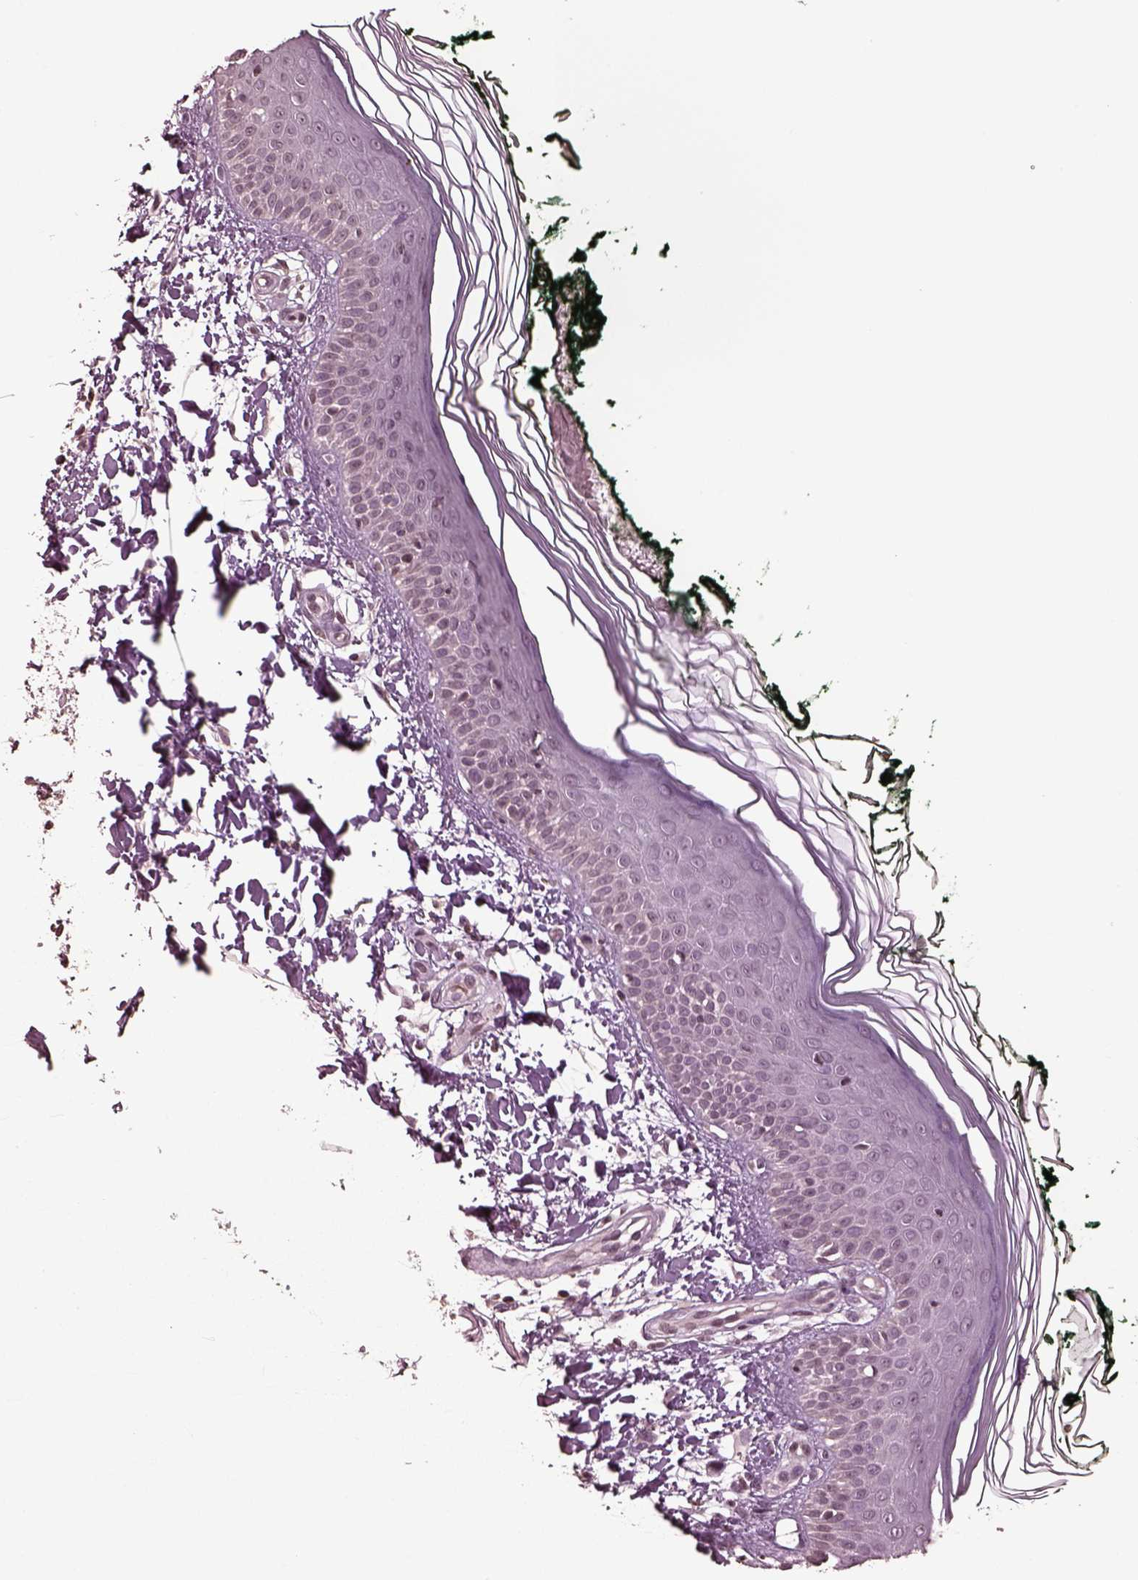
{"staining": {"intensity": "negative", "quantity": "none", "location": "none"}, "tissue": "skin", "cell_type": "Fibroblasts", "image_type": "normal", "snomed": [{"axis": "morphology", "description": "Normal tissue, NOS"}, {"axis": "topography", "description": "Skin"}], "caption": "An immunohistochemistry histopathology image of normal skin is shown. There is no staining in fibroblasts of skin.", "gene": "GRM4", "patient": {"sex": "female", "age": 62}}